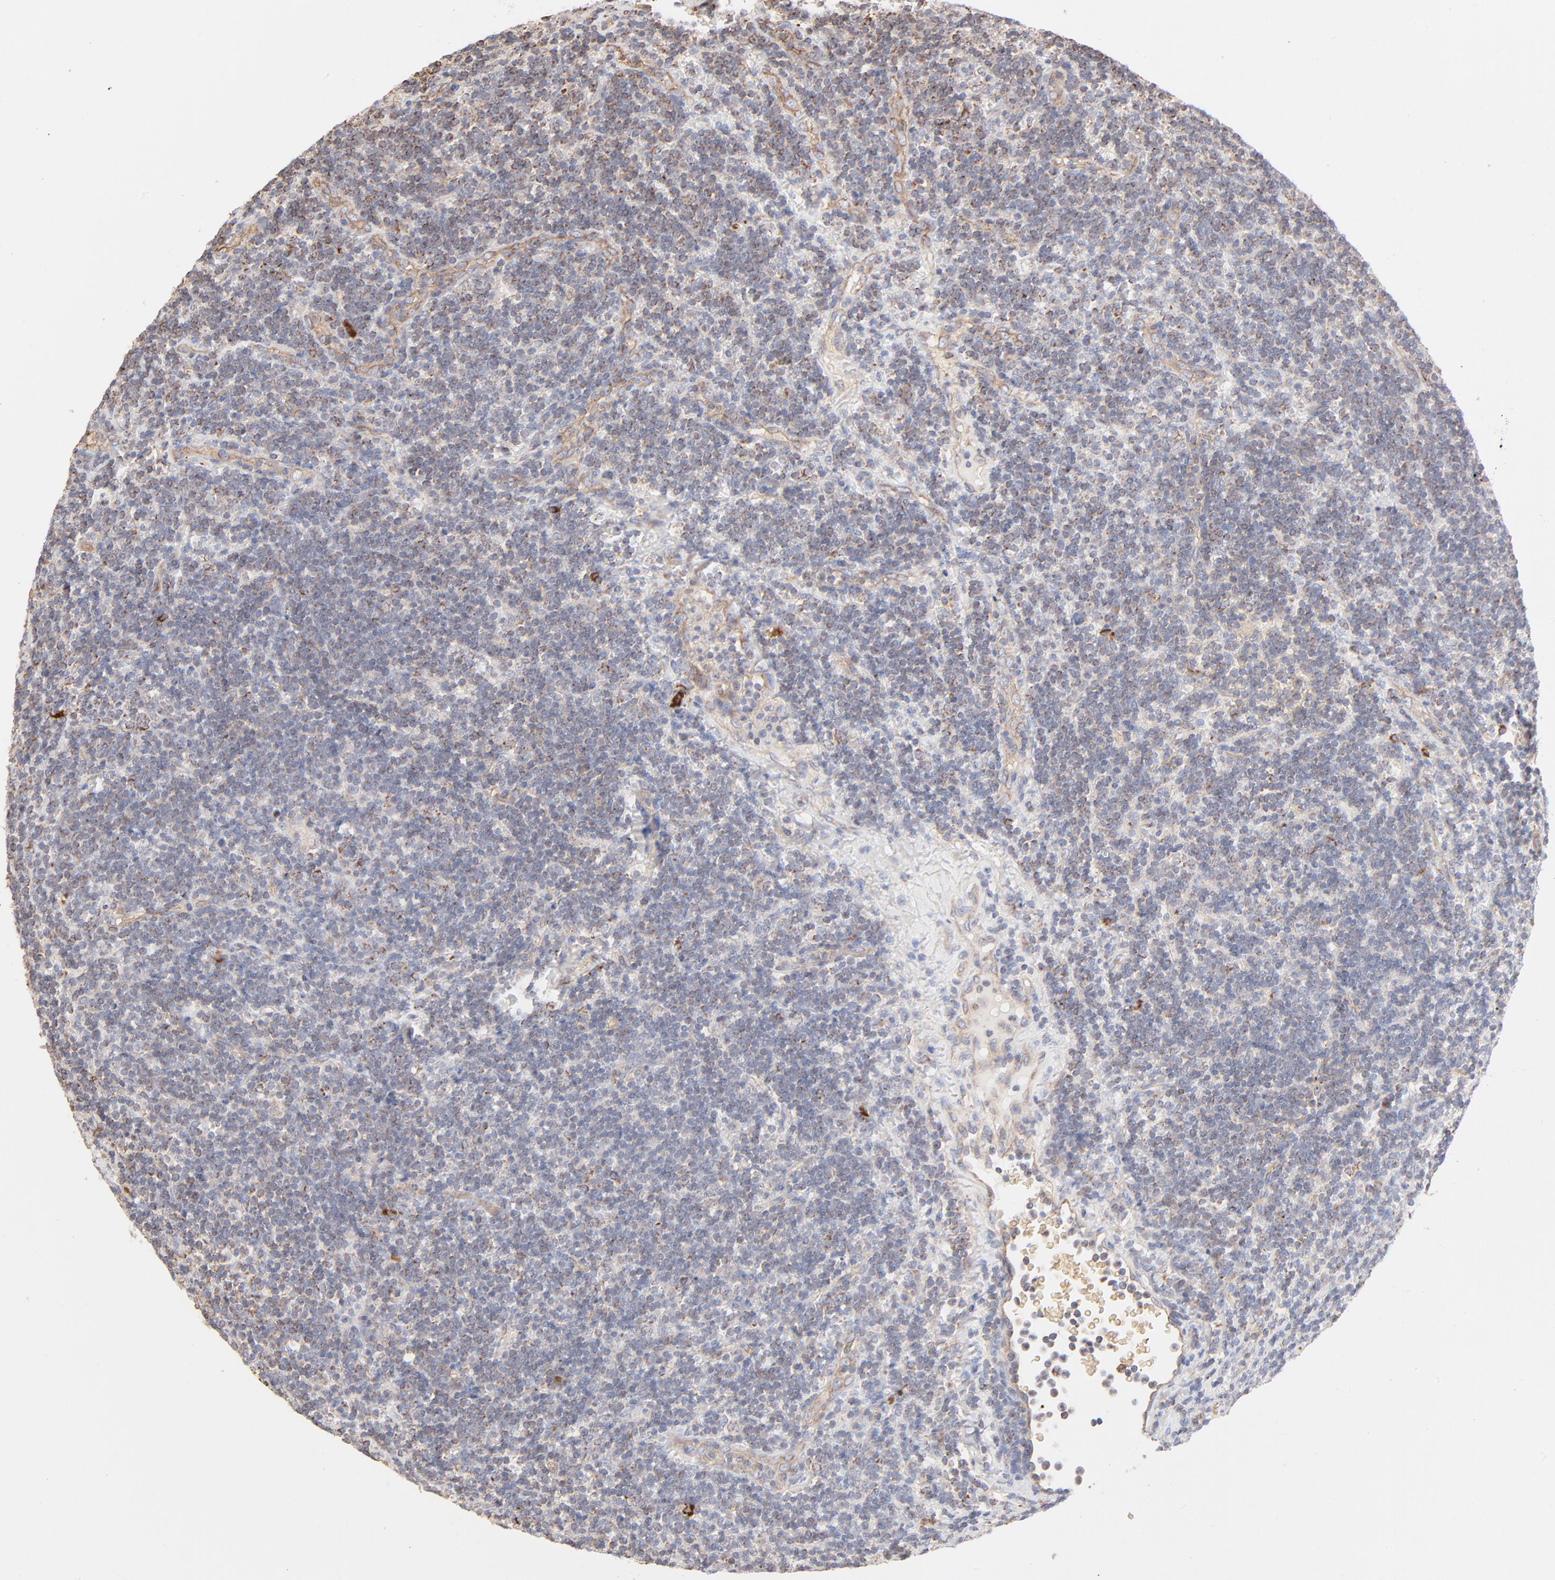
{"staining": {"intensity": "moderate", "quantity": "<25%", "location": "cytoplasmic/membranous"}, "tissue": "lymphoma", "cell_type": "Tumor cells", "image_type": "cancer", "snomed": [{"axis": "morphology", "description": "Malignant lymphoma, non-Hodgkin's type, Low grade"}, {"axis": "topography", "description": "Lymph node"}], "caption": "The photomicrograph reveals immunohistochemical staining of lymphoma. There is moderate cytoplasmic/membranous staining is identified in approximately <25% of tumor cells.", "gene": "SPTB", "patient": {"sex": "male", "age": 70}}